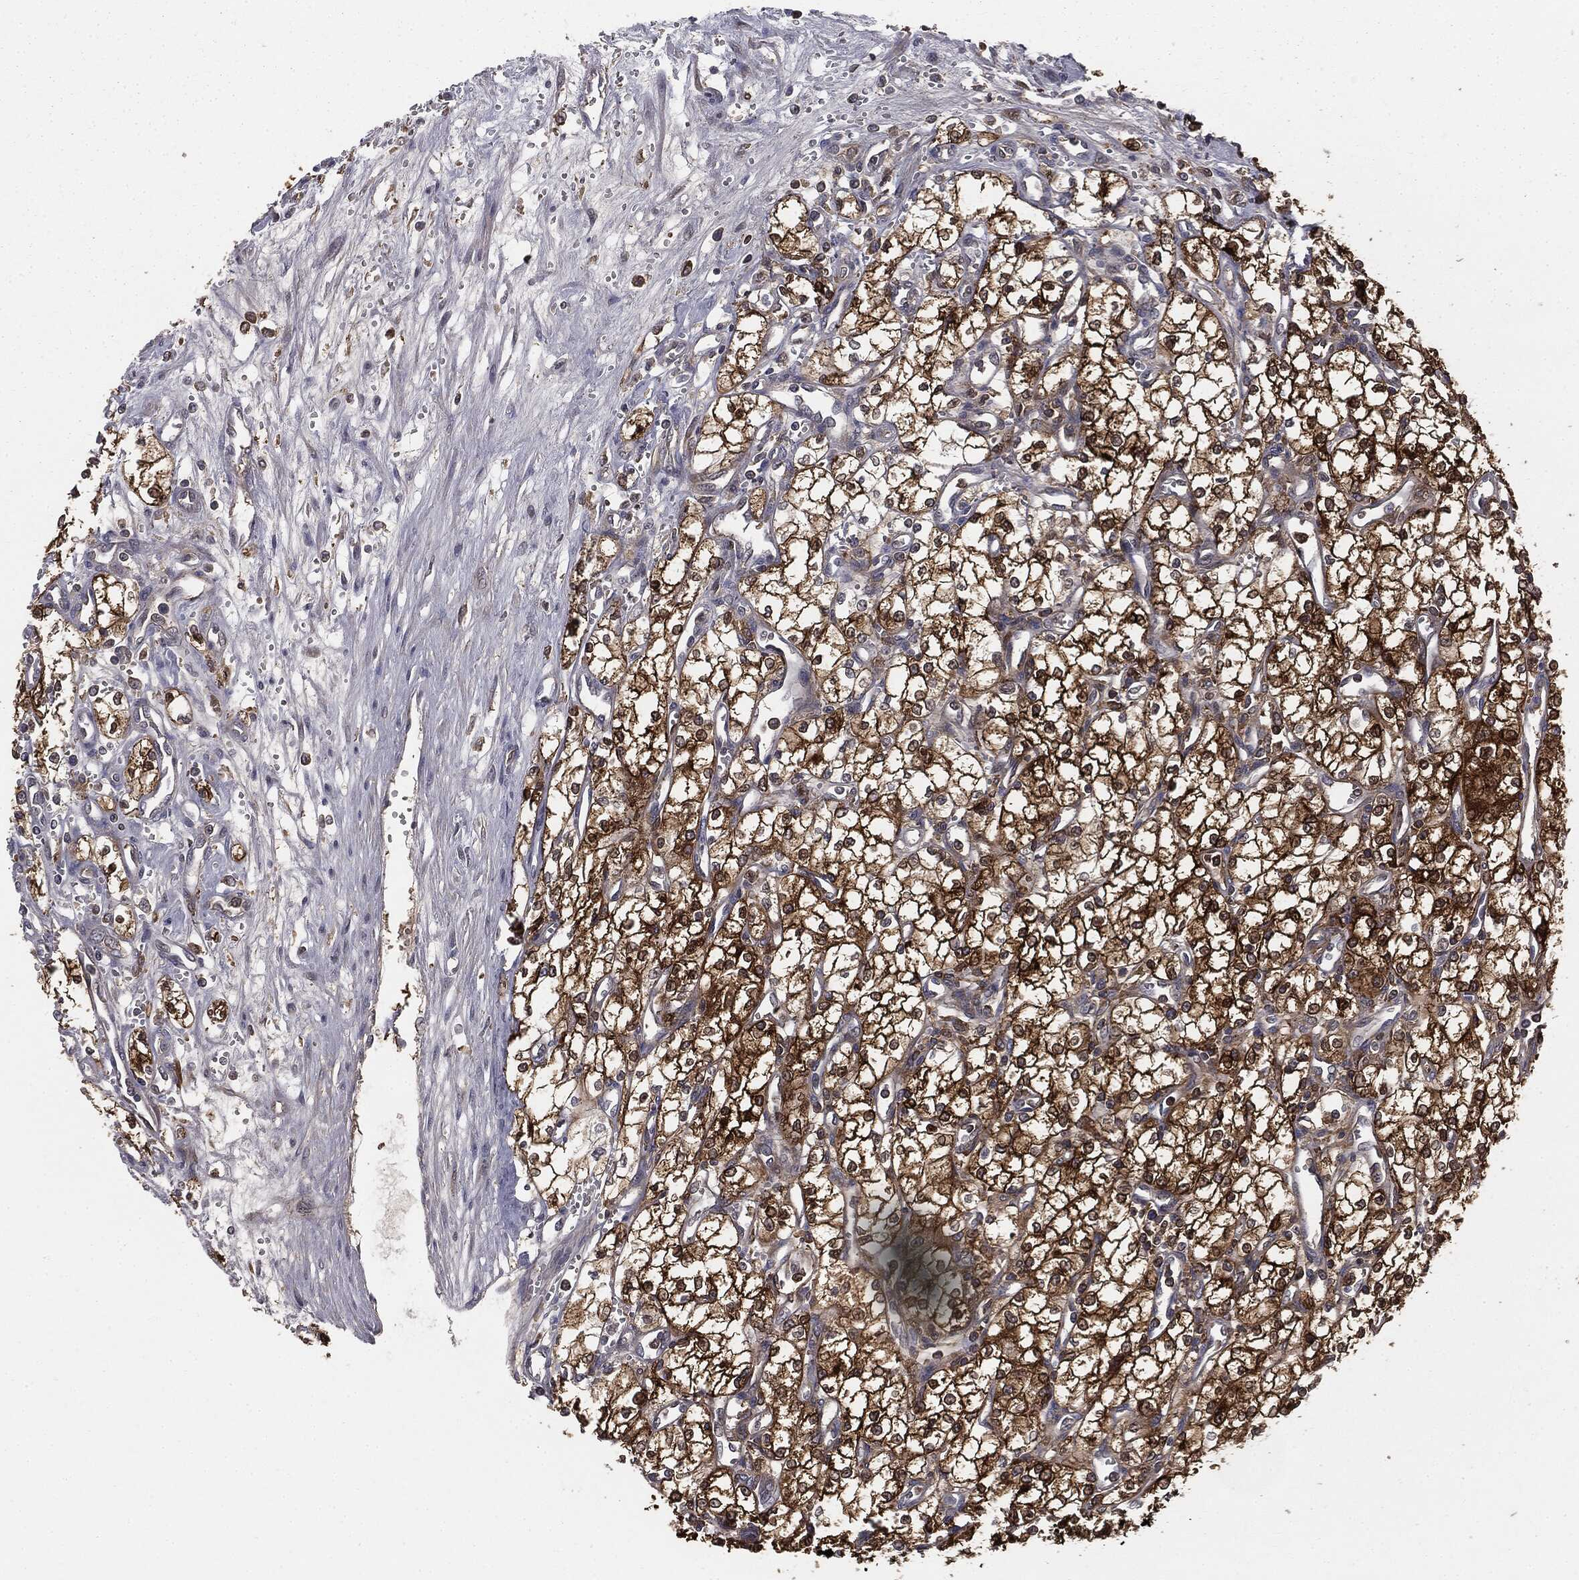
{"staining": {"intensity": "strong", "quantity": ">75%", "location": "cytoplasmic/membranous"}, "tissue": "renal cancer", "cell_type": "Tumor cells", "image_type": "cancer", "snomed": [{"axis": "morphology", "description": "Adenocarcinoma, NOS"}, {"axis": "topography", "description": "Kidney"}], "caption": "Protein expression analysis of renal cancer exhibits strong cytoplasmic/membranous positivity in approximately >75% of tumor cells.", "gene": "GNB5", "patient": {"sex": "male", "age": 59}}